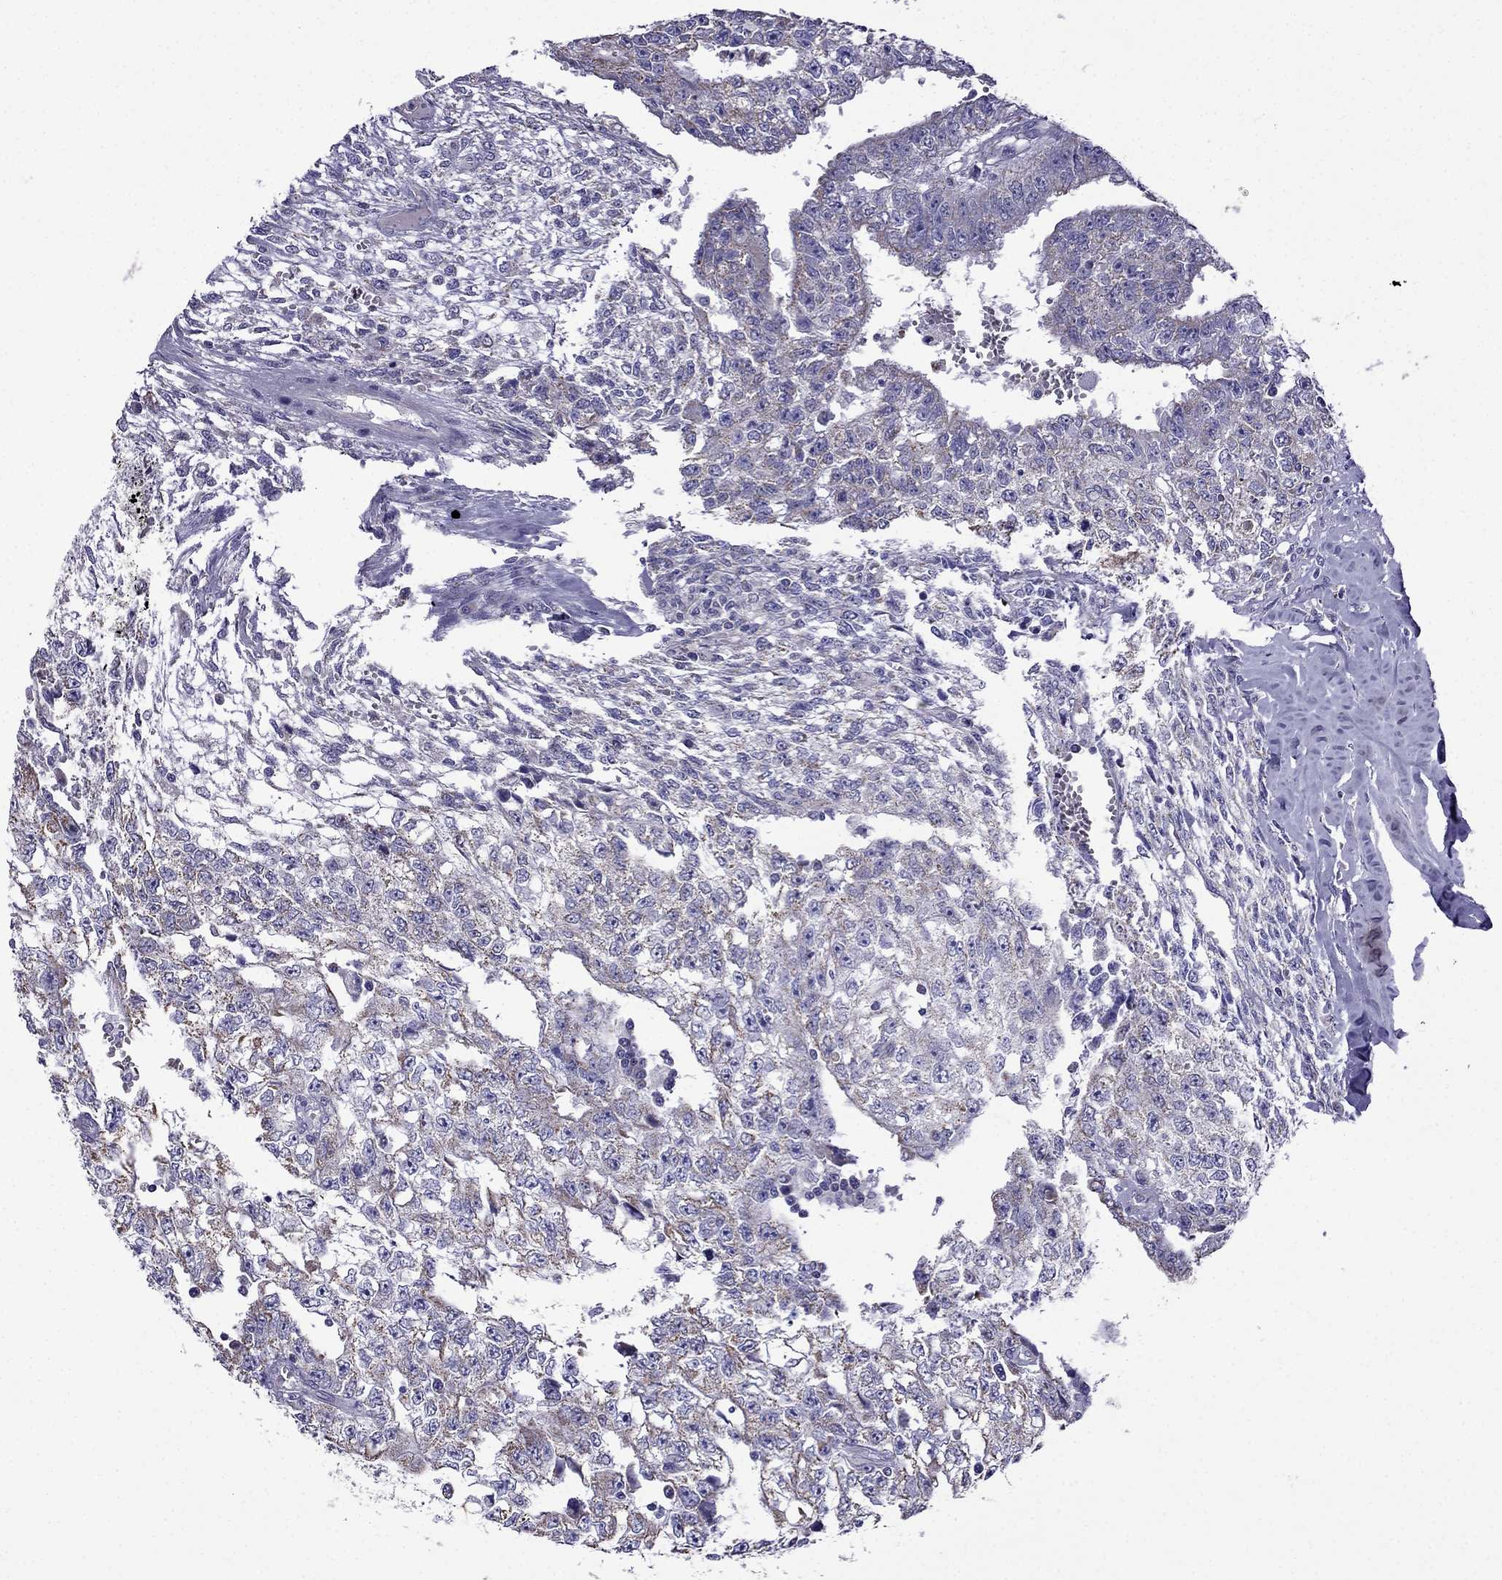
{"staining": {"intensity": "weak", "quantity": ">75%", "location": "cytoplasmic/membranous"}, "tissue": "testis cancer", "cell_type": "Tumor cells", "image_type": "cancer", "snomed": [{"axis": "morphology", "description": "Carcinoma, Embryonal, NOS"}, {"axis": "morphology", "description": "Teratoma, malignant, NOS"}, {"axis": "topography", "description": "Testis"}], "caption": "Teratoma (malignant) (testis) stained for a protein (brown) shows weak cytoplasmic/membranous positive staining in approximately >75% of tumor cells.", "gene": "DSC1", "patient": {"sex": "male", "age": 24}}